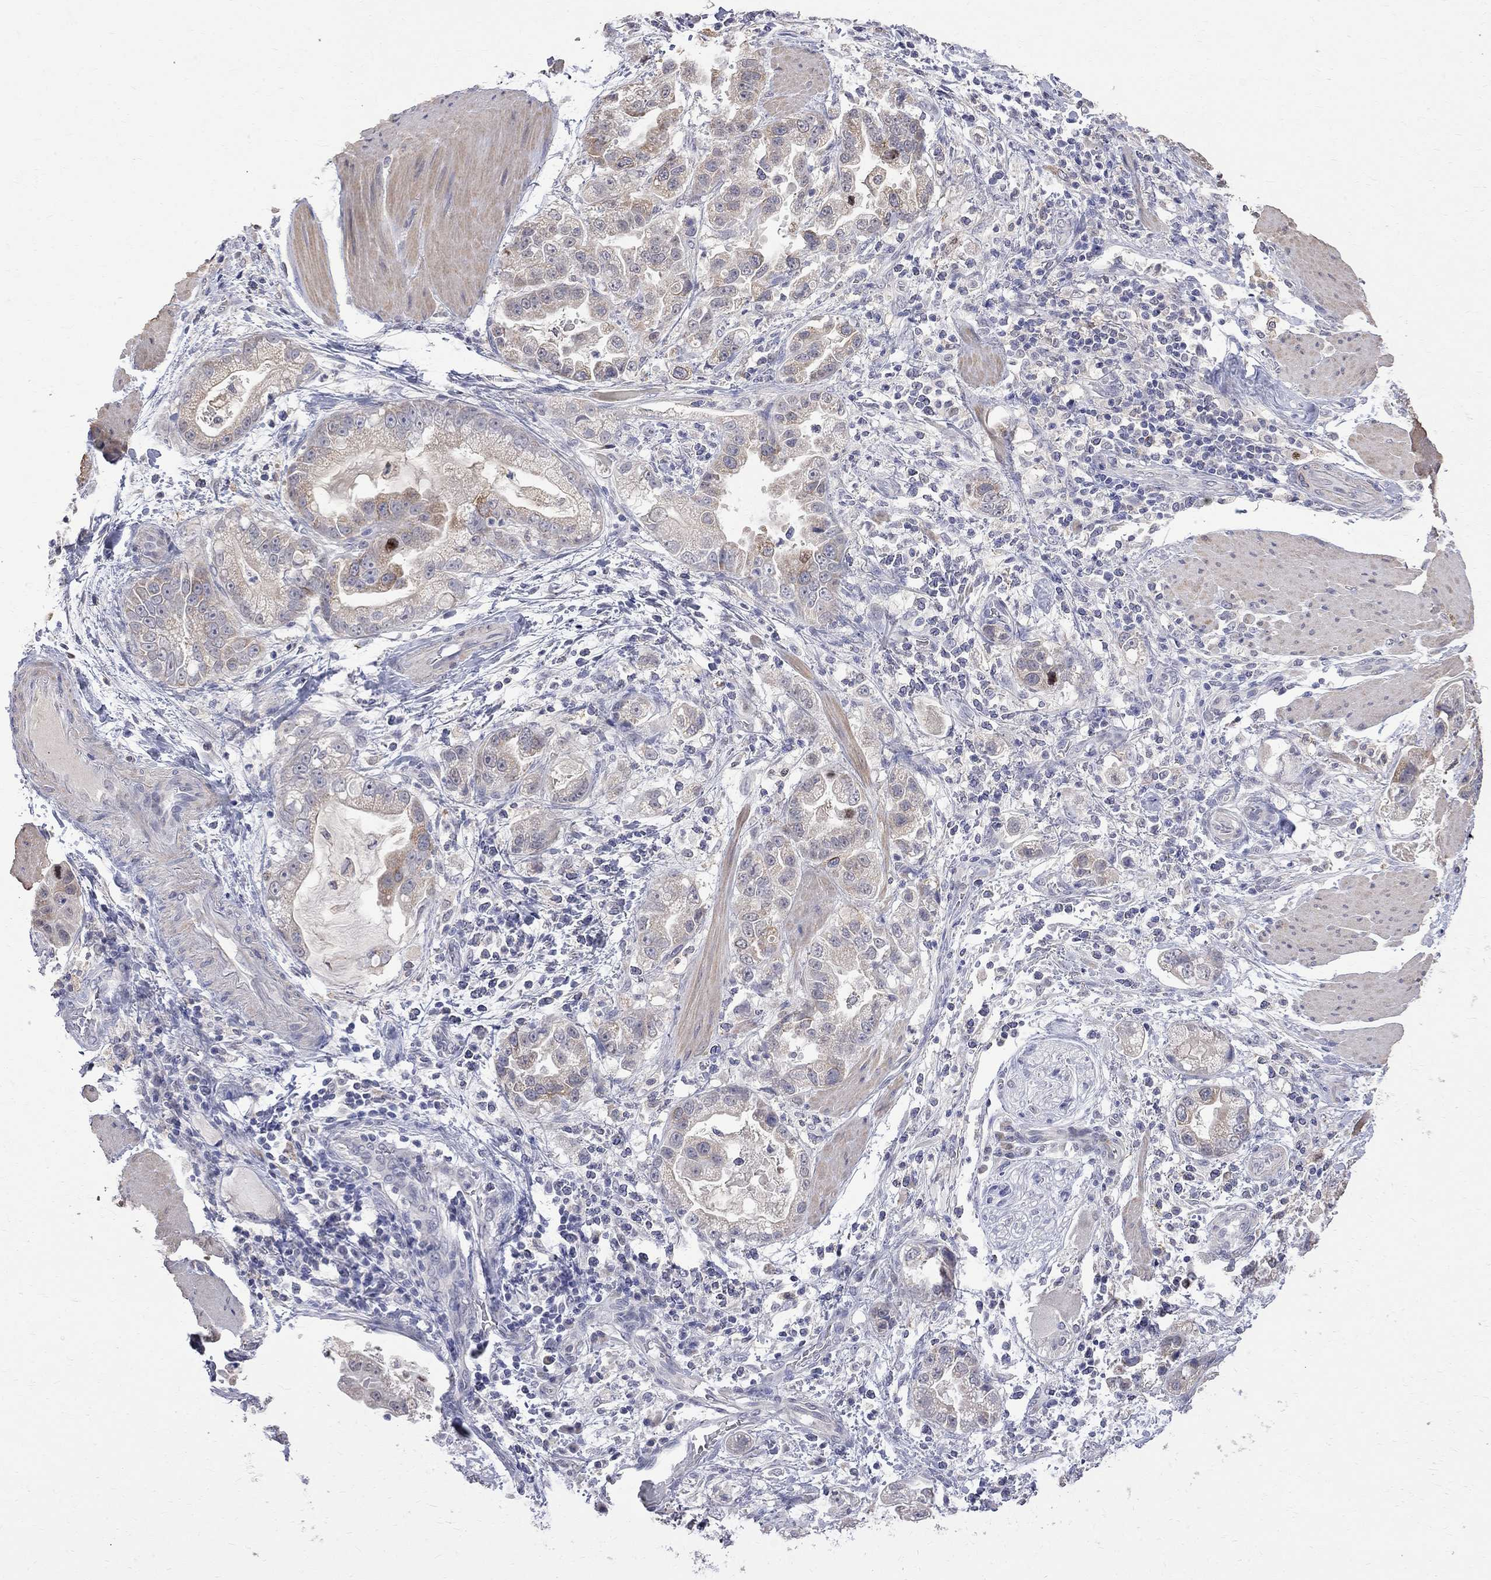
{"staining": {"intensity": "weak", "quantity": "<25%", "location": "cytoplasmic/membranous"}, "tissue": "stomach cancer", "cell_type": "Tumor cells", "image_type": "cancer", "snomed": [{"axis": "morphology", "description": "Adenocarcinoma, NOS"}, {"axis": "topography", "description": "Stomach"}], "caption": "This is a micrograph of IHC staining of stomach cancer, which shows no positivity in tumor cells.", "gene": "CKAP2", "patient": {"sex": "male", "age": 59}}